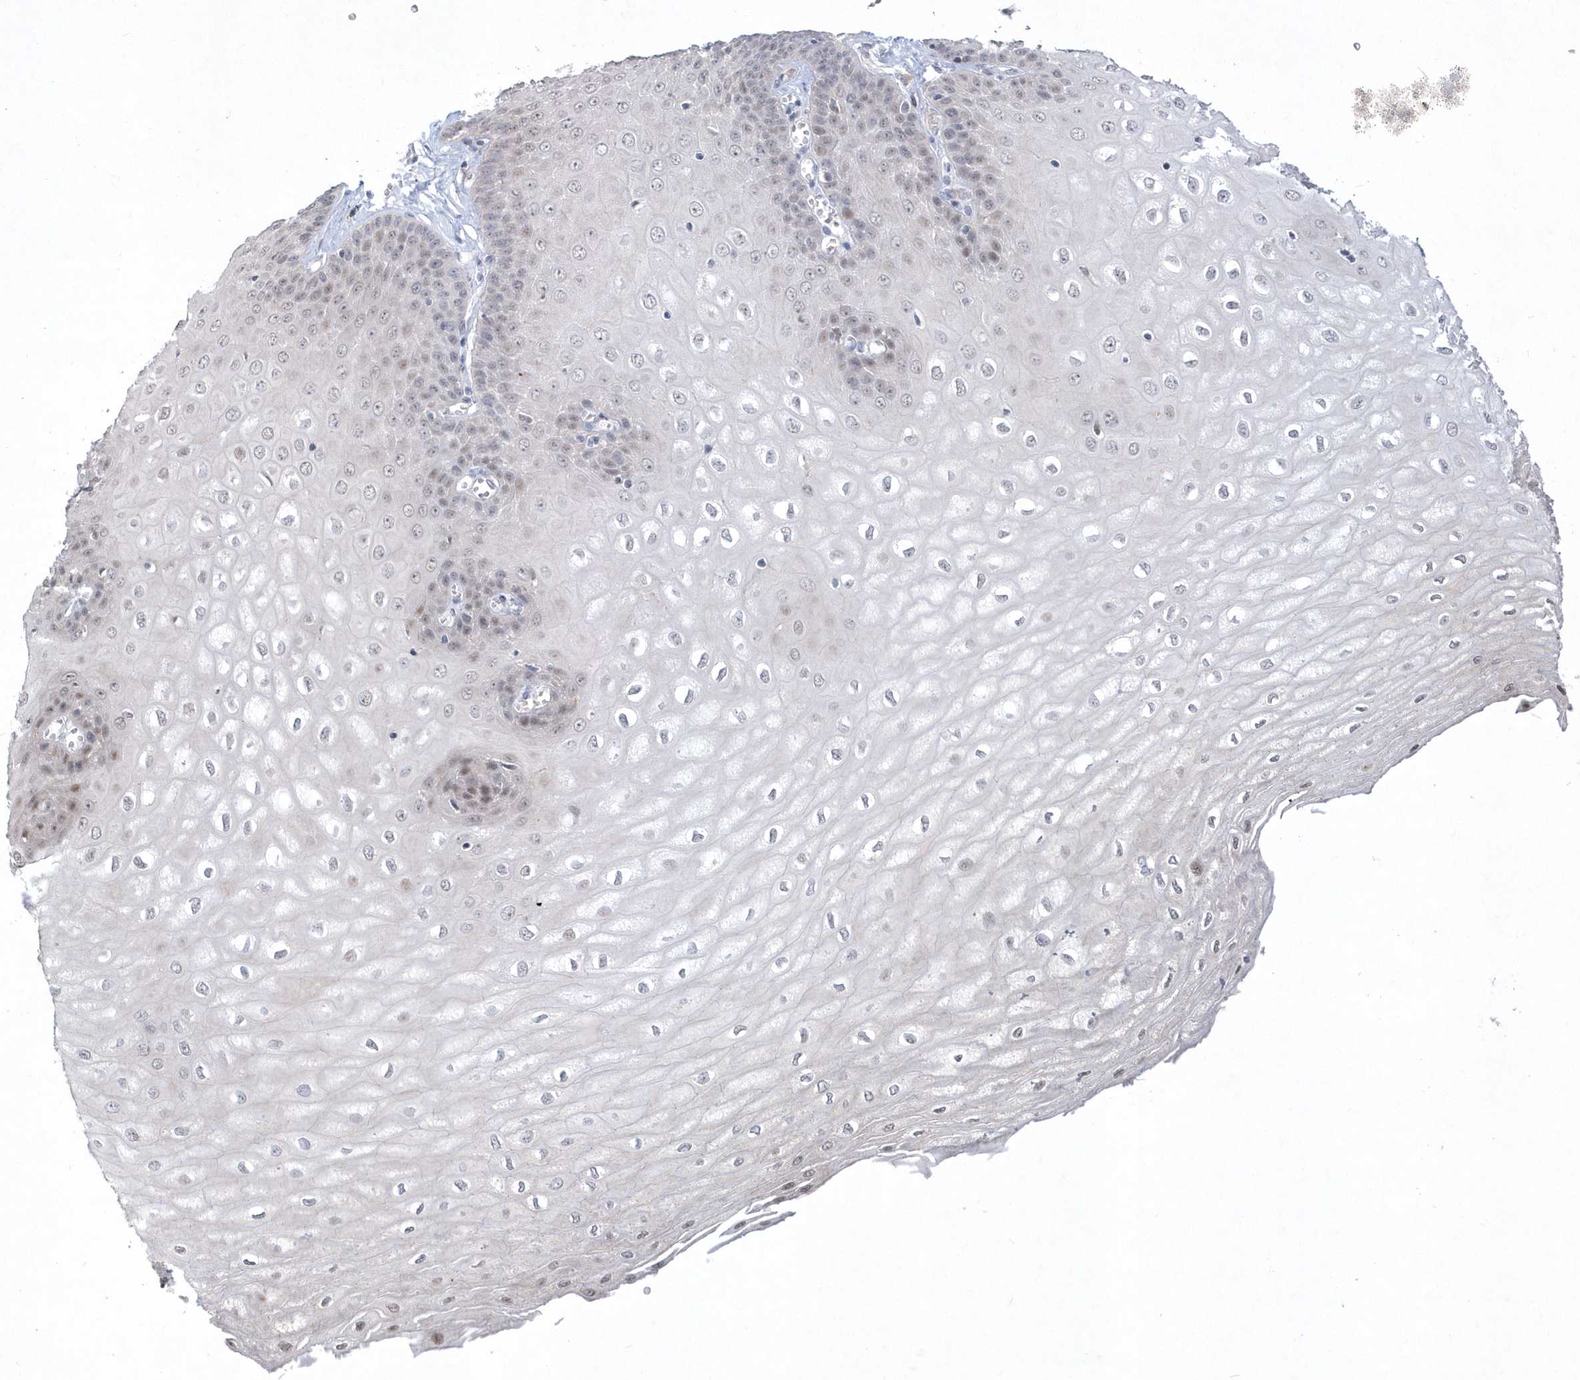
{"staining": {"intensity": "moderate", "quantity": "<25%", "location": "nuclear"}, "tissue": "esophagus", "cell_type": "Squamous epithelial cells", "image_type": "normal", "snomed": [{"axis": "morphology", "description": "Normal tissue, NOS"}, {"axis": "topography", "description": "Esophagus"}], "caption": "Immunohistochemical staining of unremarkable esophagus exhibits moderate nuclear protein positivity in approximately <25% of squamous epithelial cells. (DAB = brown stain, brightfield microscopy at high magnification).", "gene": "TSPEAR", "patient": {"sex": "male", "age": 60}}